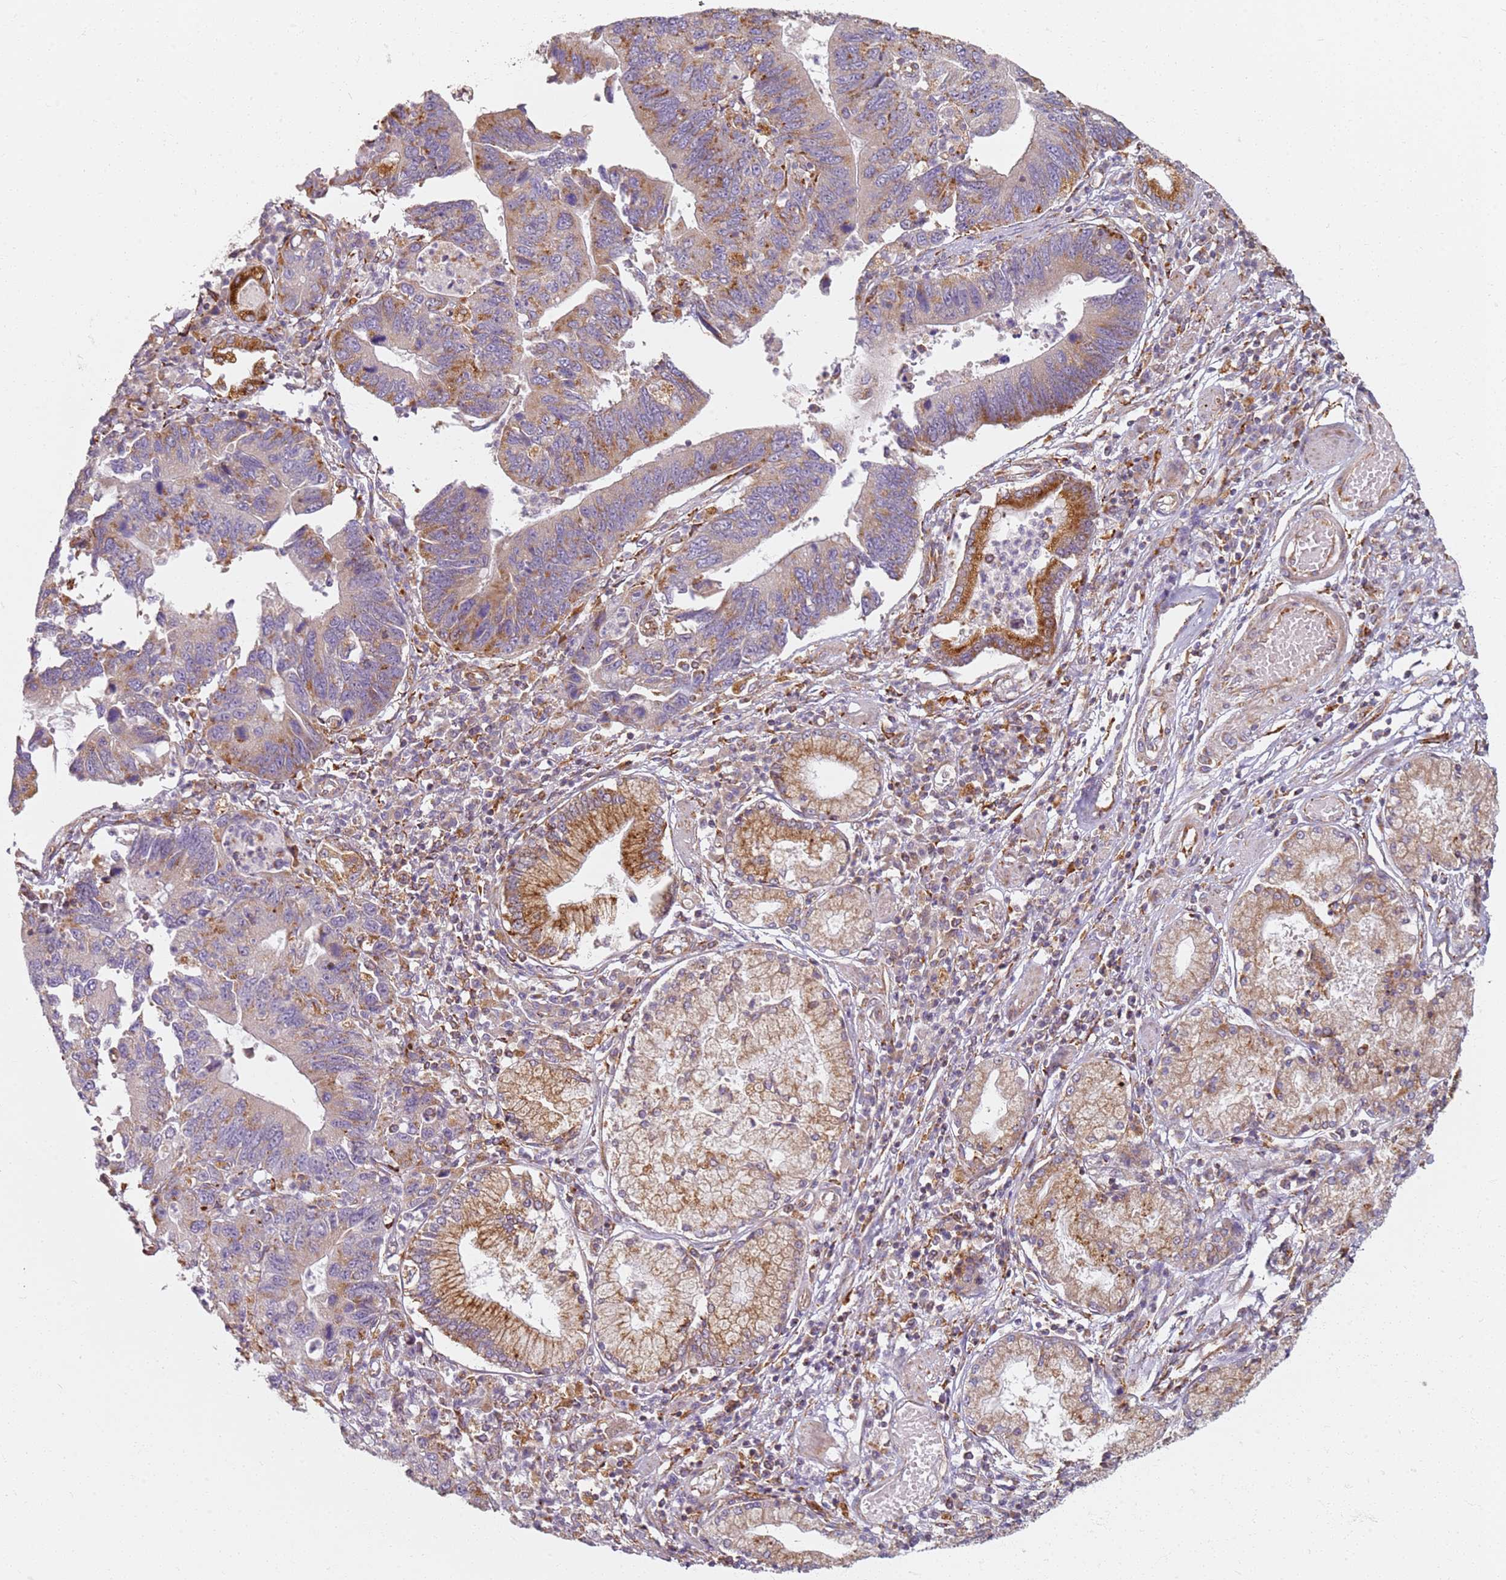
{"staining": {"intensity": "moderate", "quantity": "25%-75%", "location": "cytoplasmic/membranous"}, "tissue": "stomach cancer", "cell_type": "Tumor cells", "image_type": "cancer", "snomed": [{"axis": "morphology", "description": "Adenocarcinoma, NOS"}, {"axis": "topography", "description": "Stomach"}], "caption": "Stomach adenocarcinoma stained for a protein (brown) exhibits moderate cytoplasmic/membranous positive positivity in about 25%-75% of tumor cells.", "gene": "PROKR2", "patient": {"sex": "male", "age": 59}}